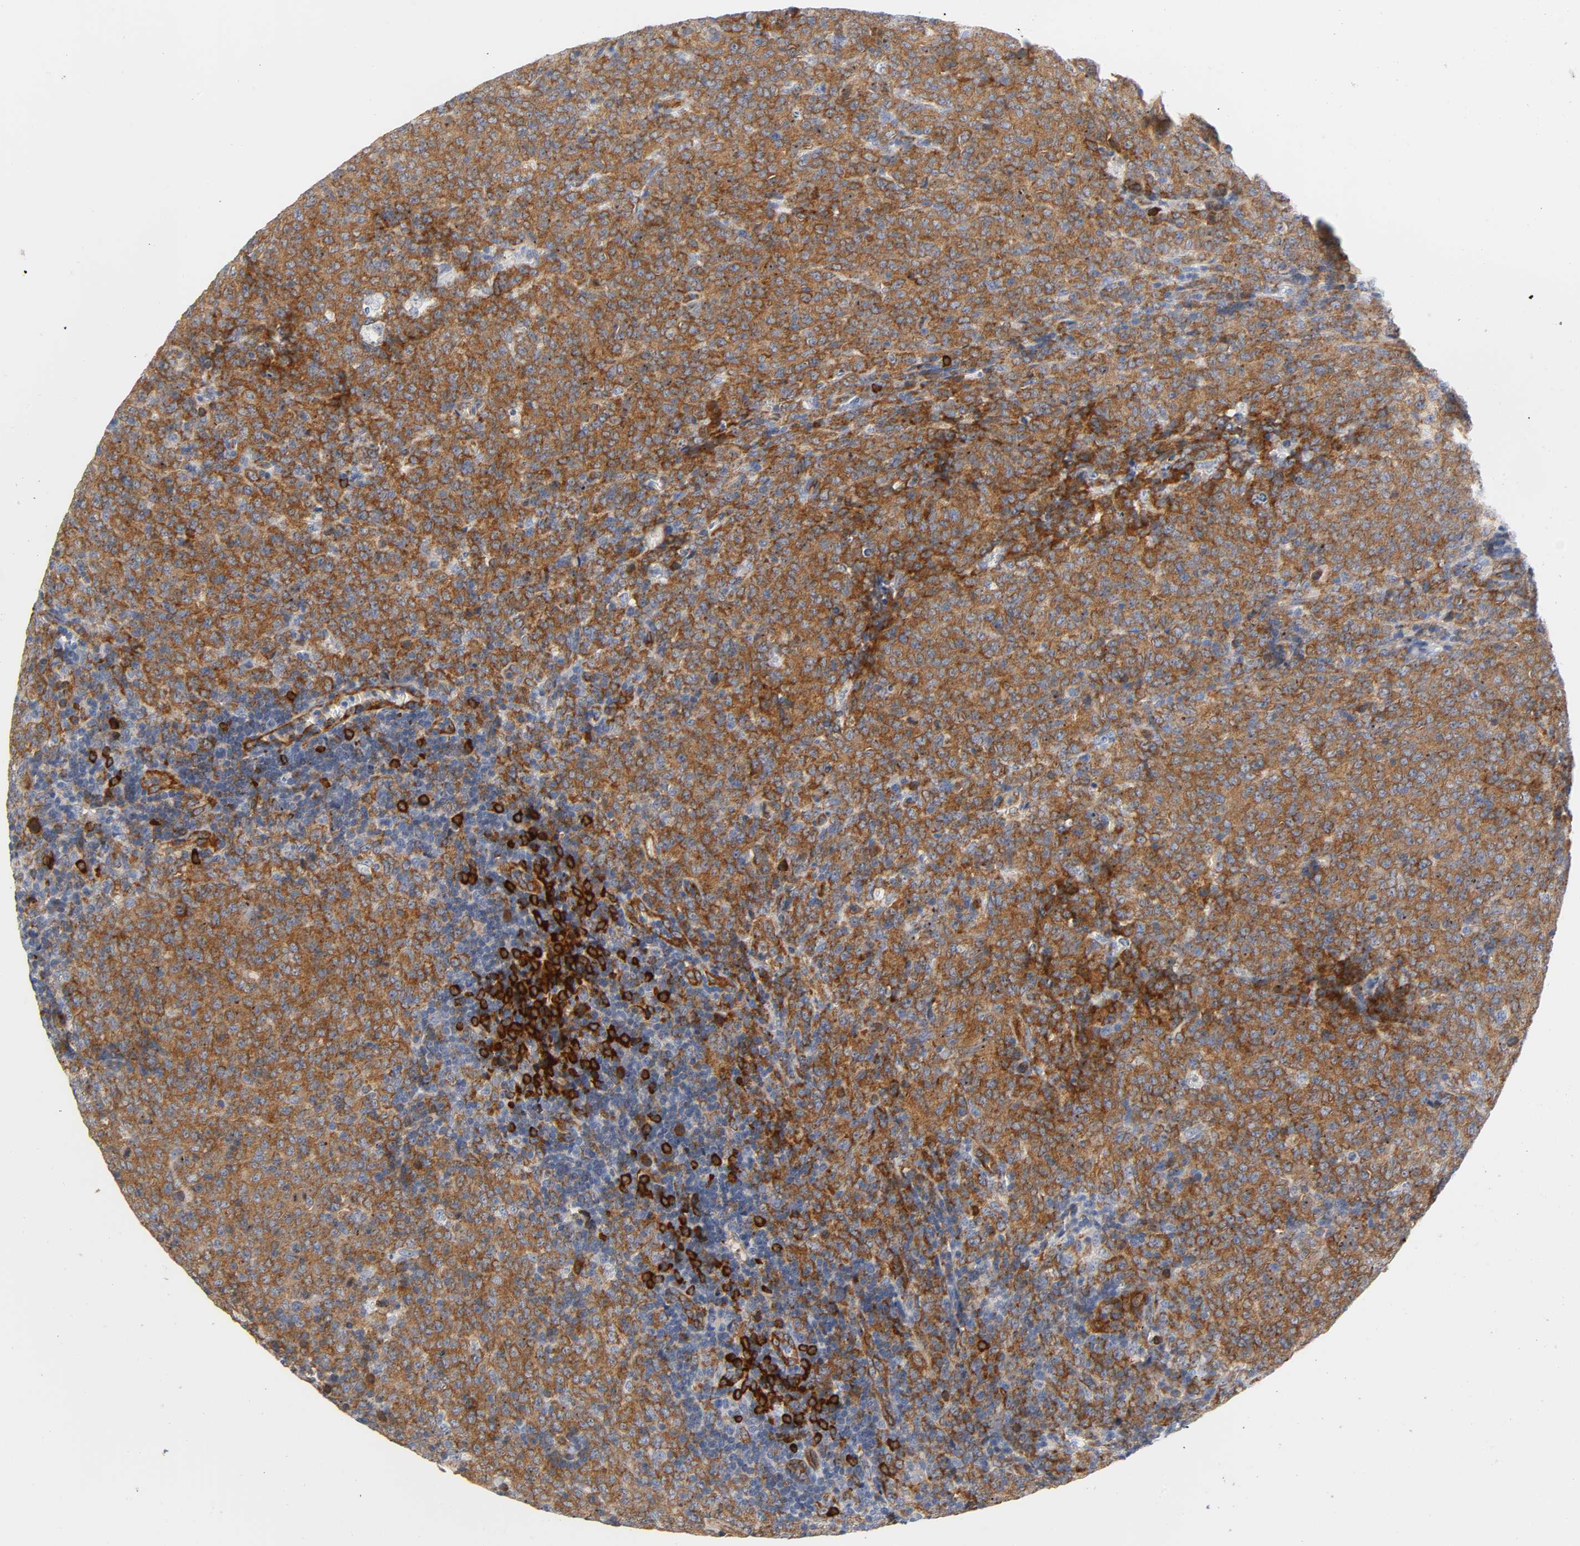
{"staining": {"intensity": "strong", "quantity": ">75%", "location": "cytoplasmic/membranous"}, "tissue": "lymphoma", "cell_type": "Tumor cells", "image_type": "cancer", "snomed": [{"axis": "morphology", "description": "Malignant lymphoma, non-Hodgkin's type, High grade"}, {"axis": "topography", "description": "Tonsil"}], "caption": "Tumor cells show strong cytoplasmic/membranous positivity in approximately >75% of cells in lymphoma.", "gene": "CD2AP", "patient": {"sex": "female", "age": 36}}